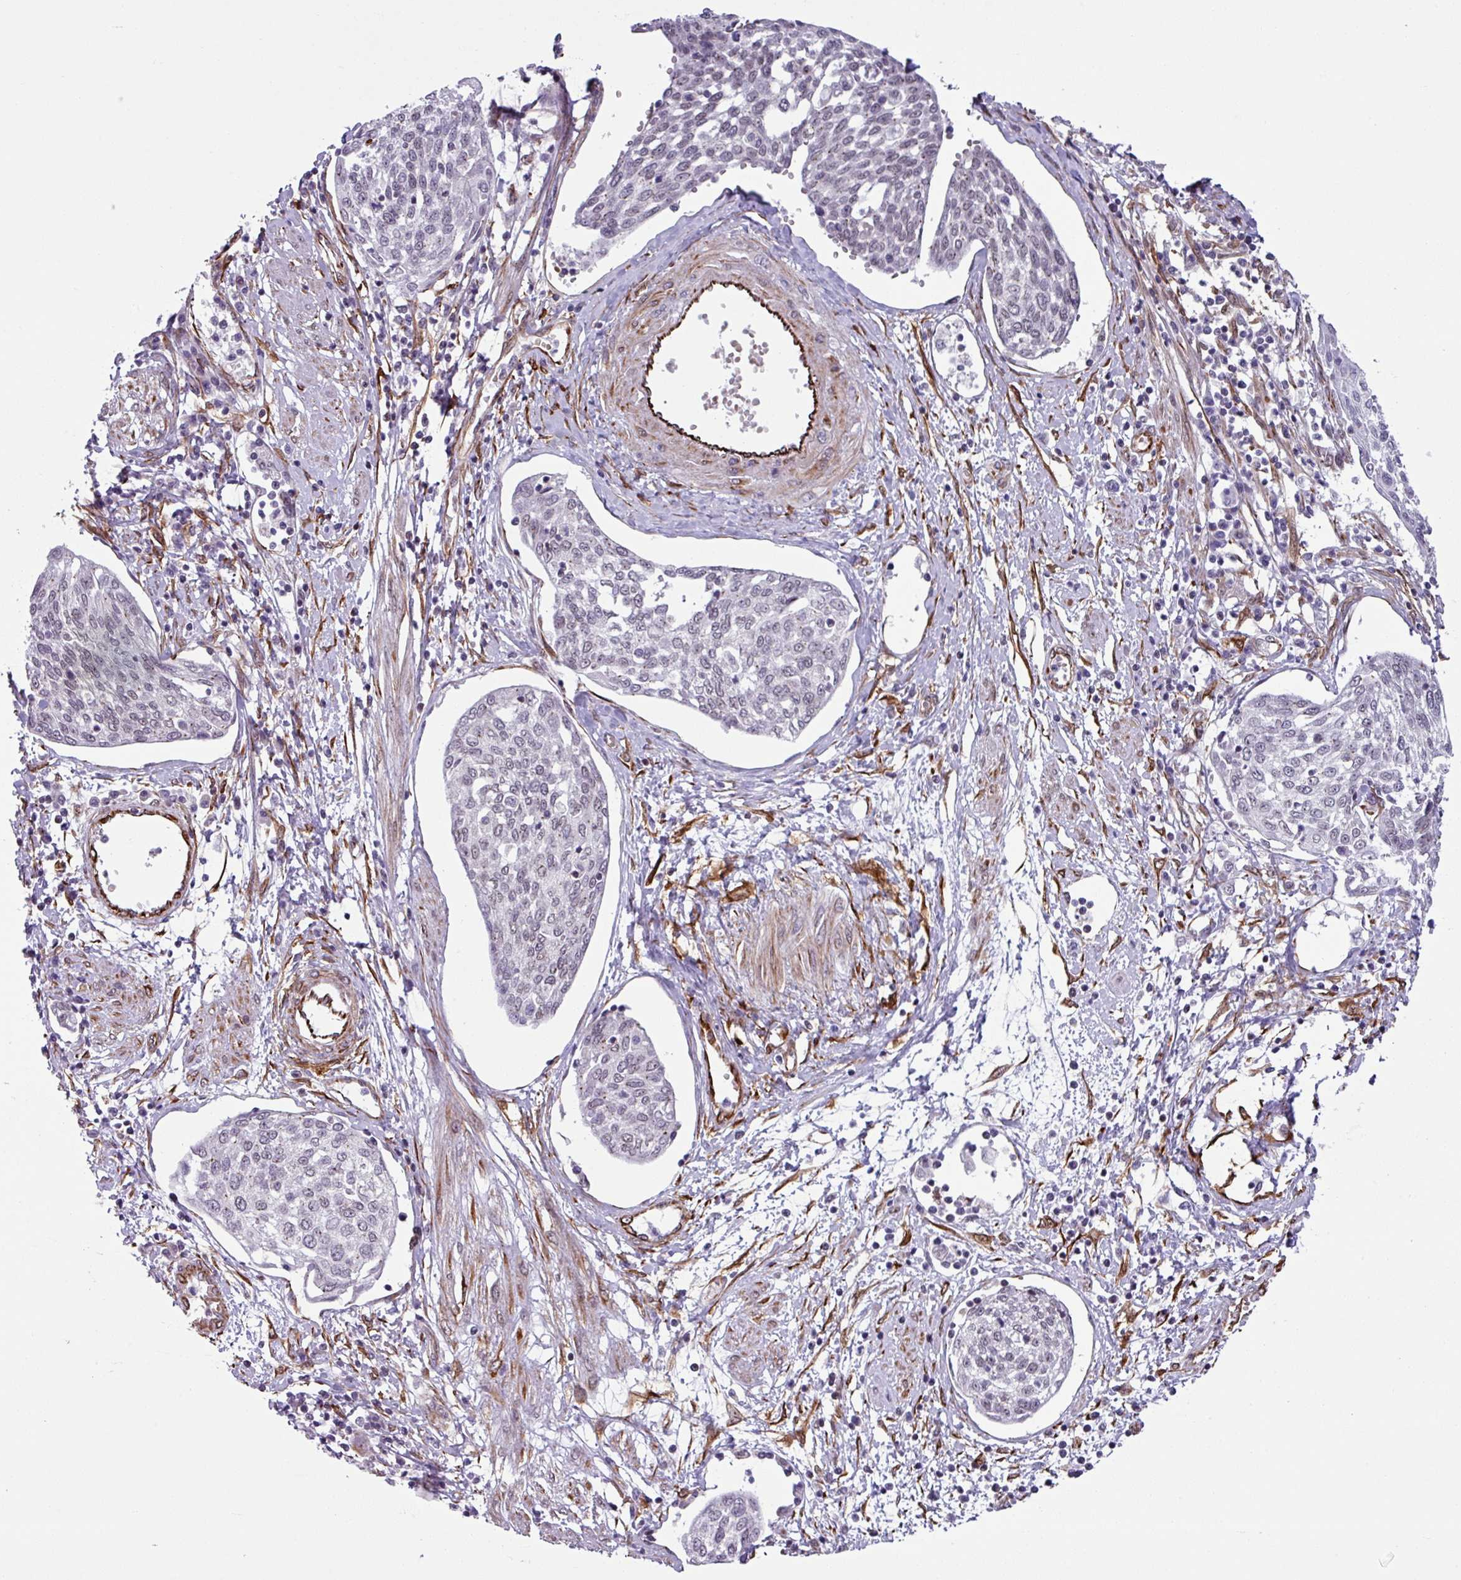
{"staining": {"intensity": "negative", "quantity": "none", "location": "none"}, "tissue": "cervical cancer", "cell_type": "Tumor cells", "image_type": "cancer", "snomed": [{"axis": "morphology", "description": "Squamous cell carcinoma, NOS"}, {"axis": "topography", "description": "Cervix"}], "caption": "Image shows no significant protein staining in tumor cells of squamous cell carcinoma (cervical). (DAB (3,3'-diaminobenzidine) IHC, high magnification).", "gene": "CHD3", "patient": {"sex": "female", "age": 34}}